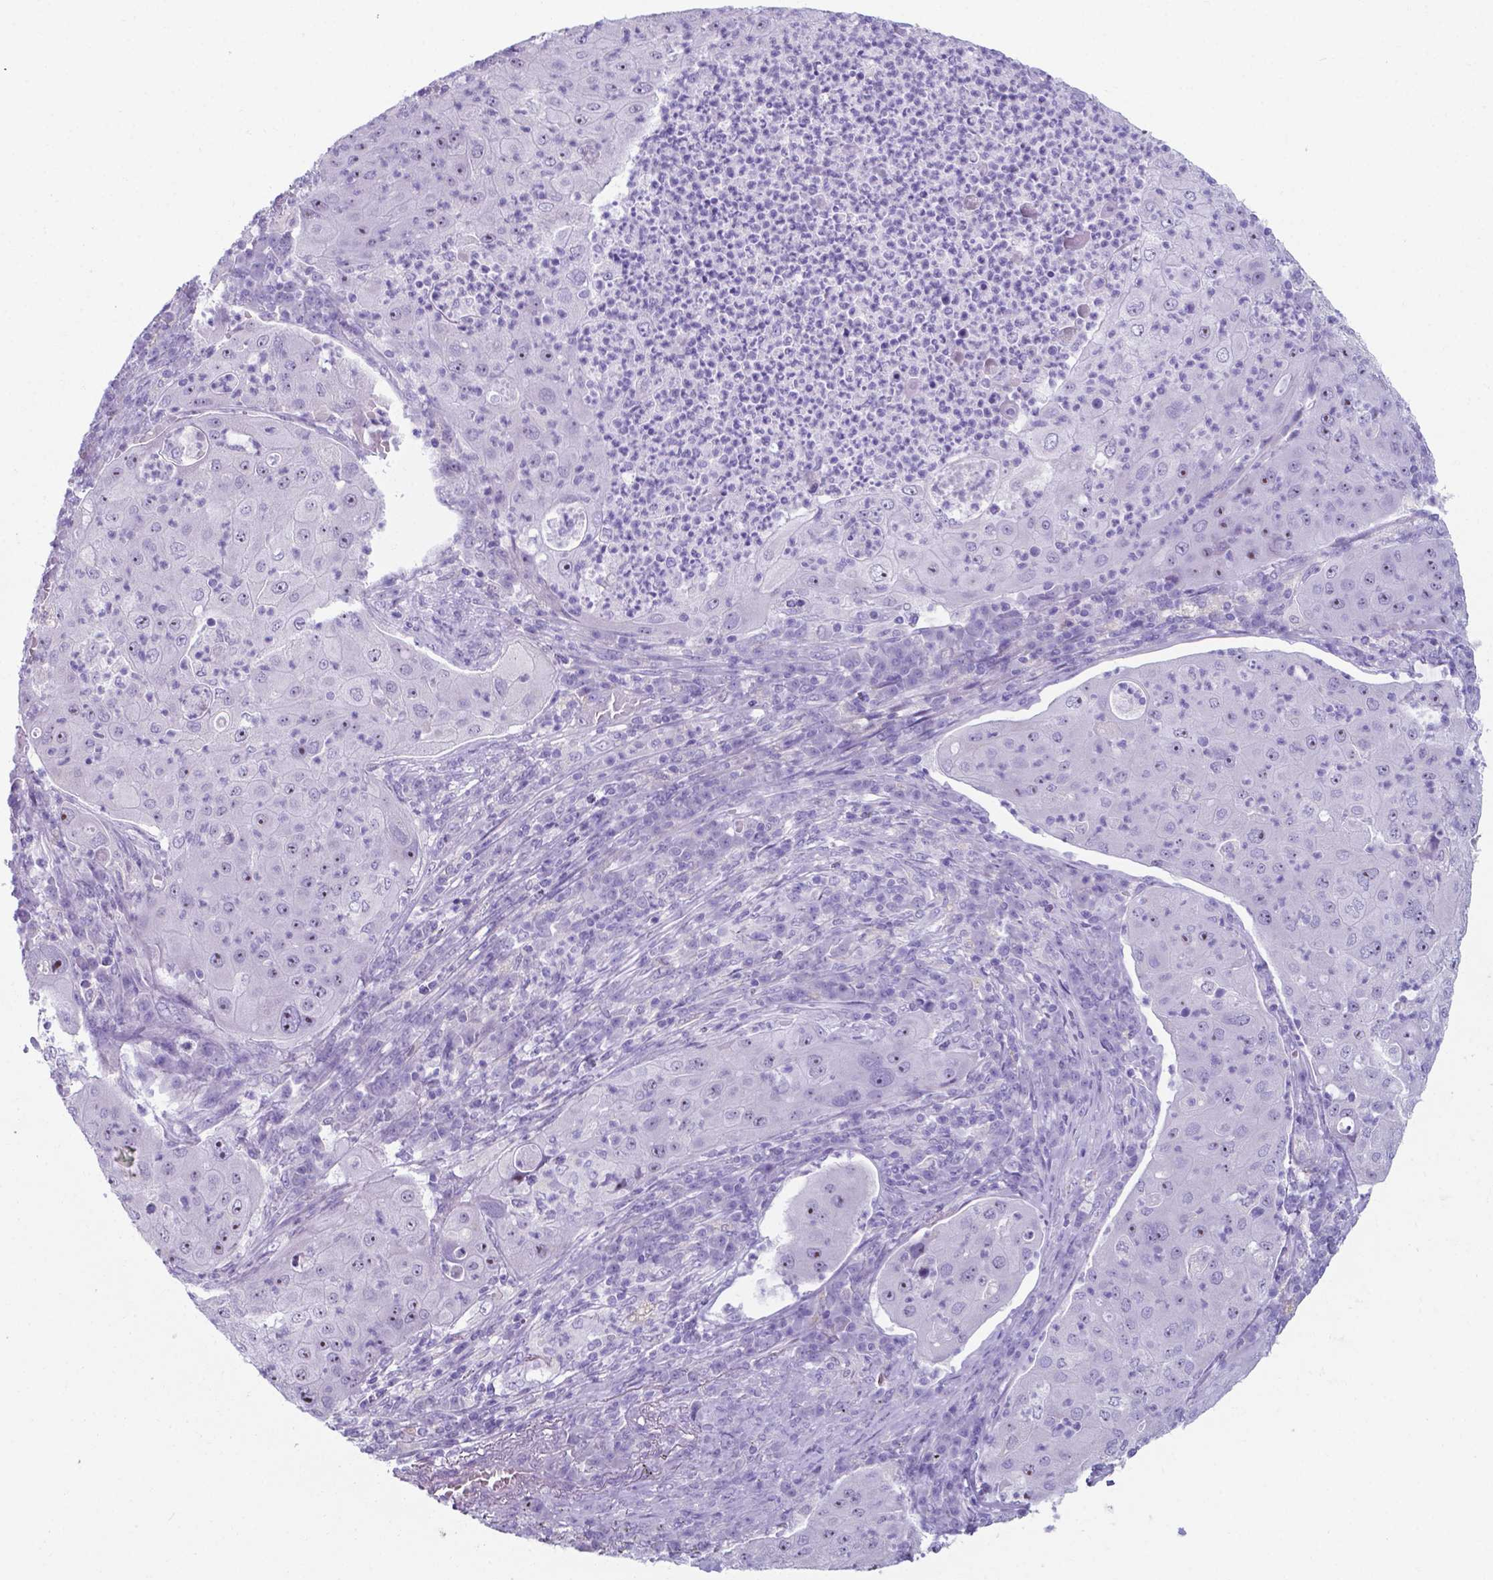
{"staining": {"intensity": "negative", "quantity": "none", "location": "none"}, "tissue": "lung cancer", "cell_type": "Tumor cells", "image_type": "cancer", "snomed": [{"axis": "morphology", "description": "Squamous cell carcinoma, NOS"}, {"axis": "topography", "description": "Lung"}], "caption": "Immunohistochemistry (IHC) histopathology image of neoplastic tissue: squamous cell carcinoma (lung) stained with DAB demonstrates no significant protein expression in tumor cells.", "gene": "AP5B1", "patient": {"sex": "female", "age": 59}}